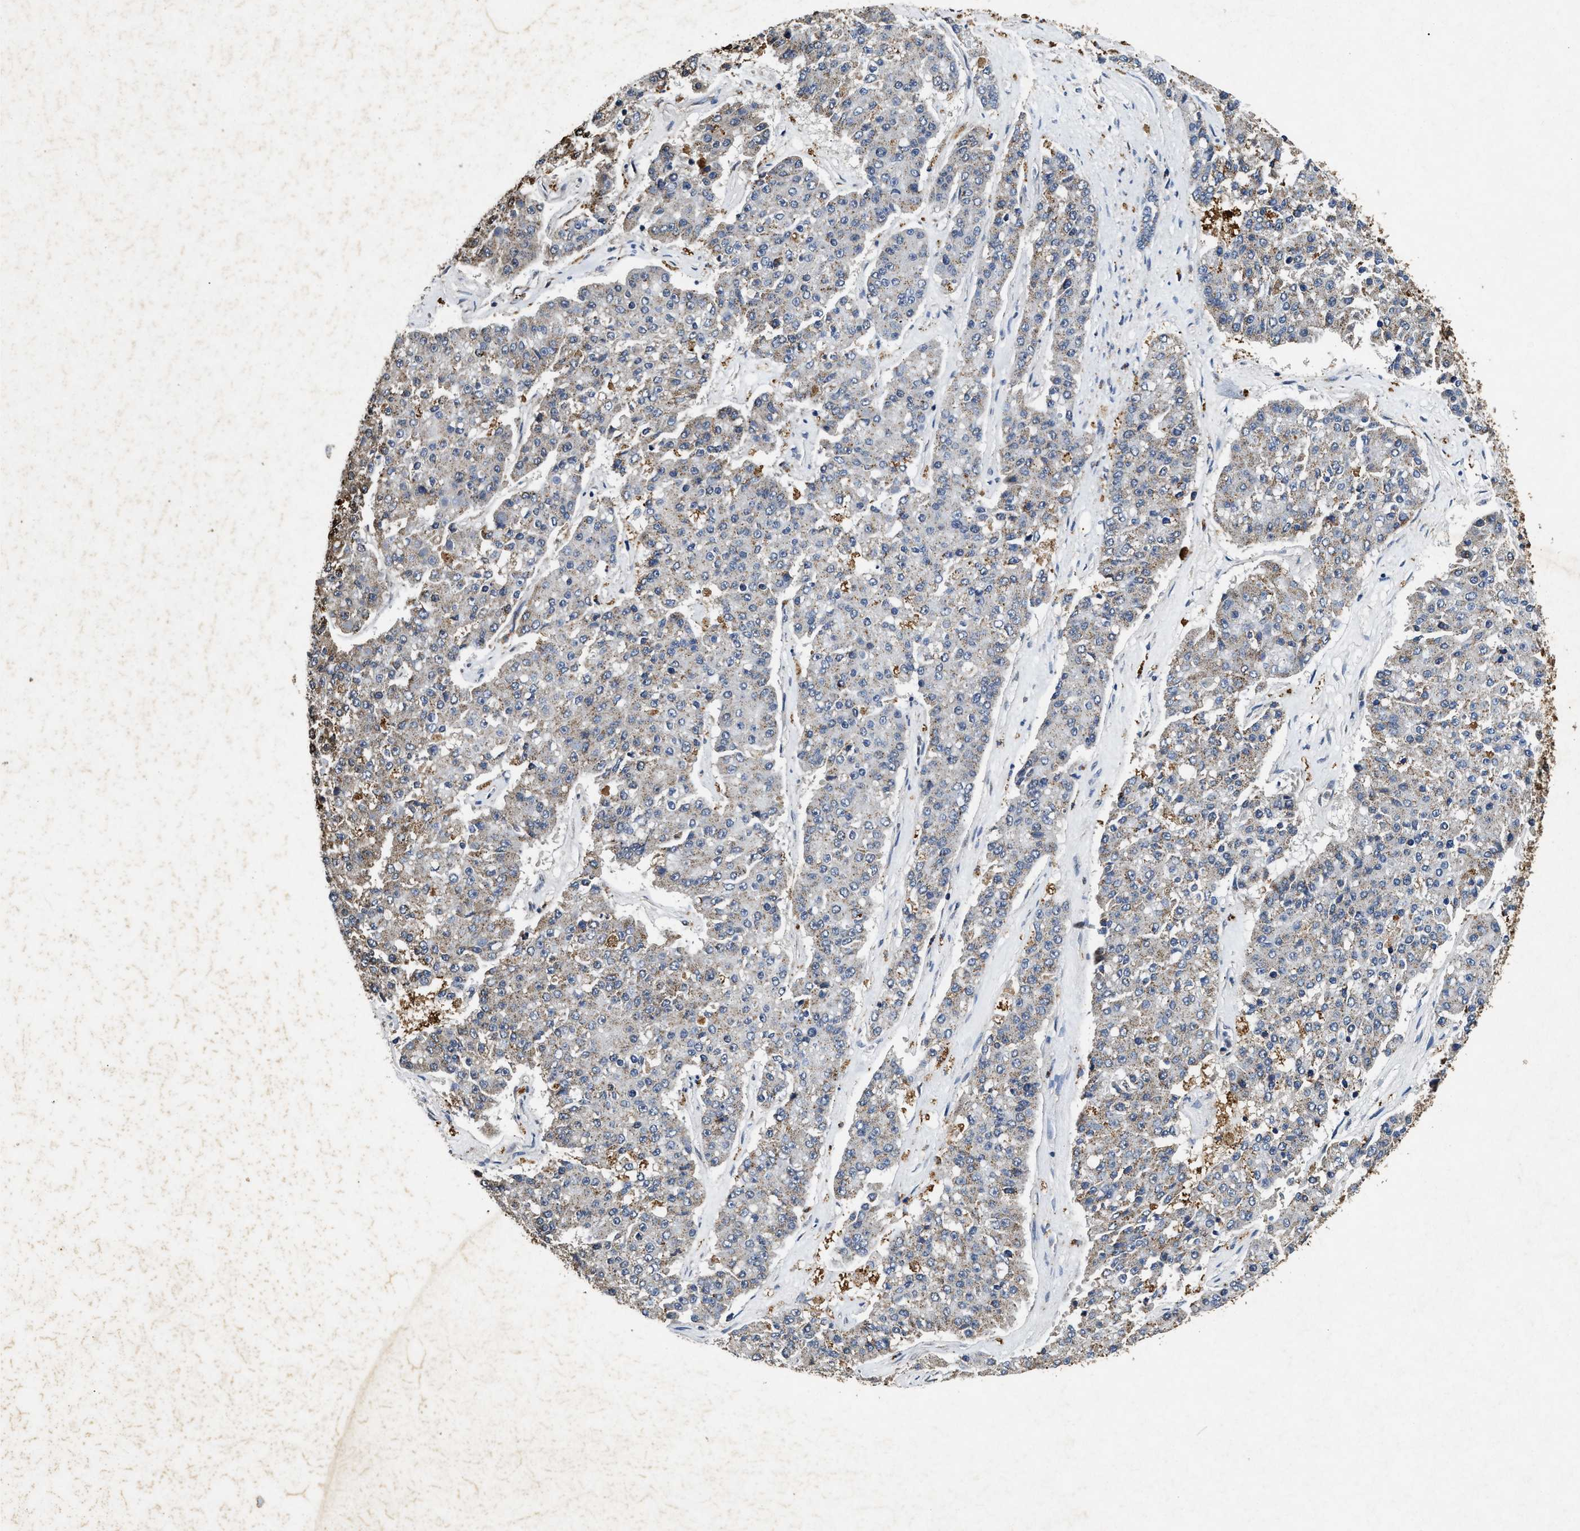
{"staining": {"intensity": "negative", "quantity": "none", "location": "none"}, "tissue": "pancreatic cancer", "cell_type": "Tumor cells", "image_type": "cancer", "snomed": [{"axis": "morphology", "description": "Adenocarcinoma, NOS"}, {"axis": "topography", "description": "Pancreas"}], "caption": "A high-resolution micrograph shows immunohistochemistry staining of pancreatic cancer, which demonstrates no significant positivity in tumor cells.", "gene": "ACOX1", "patient": {"sex": "male", "age": 50}}